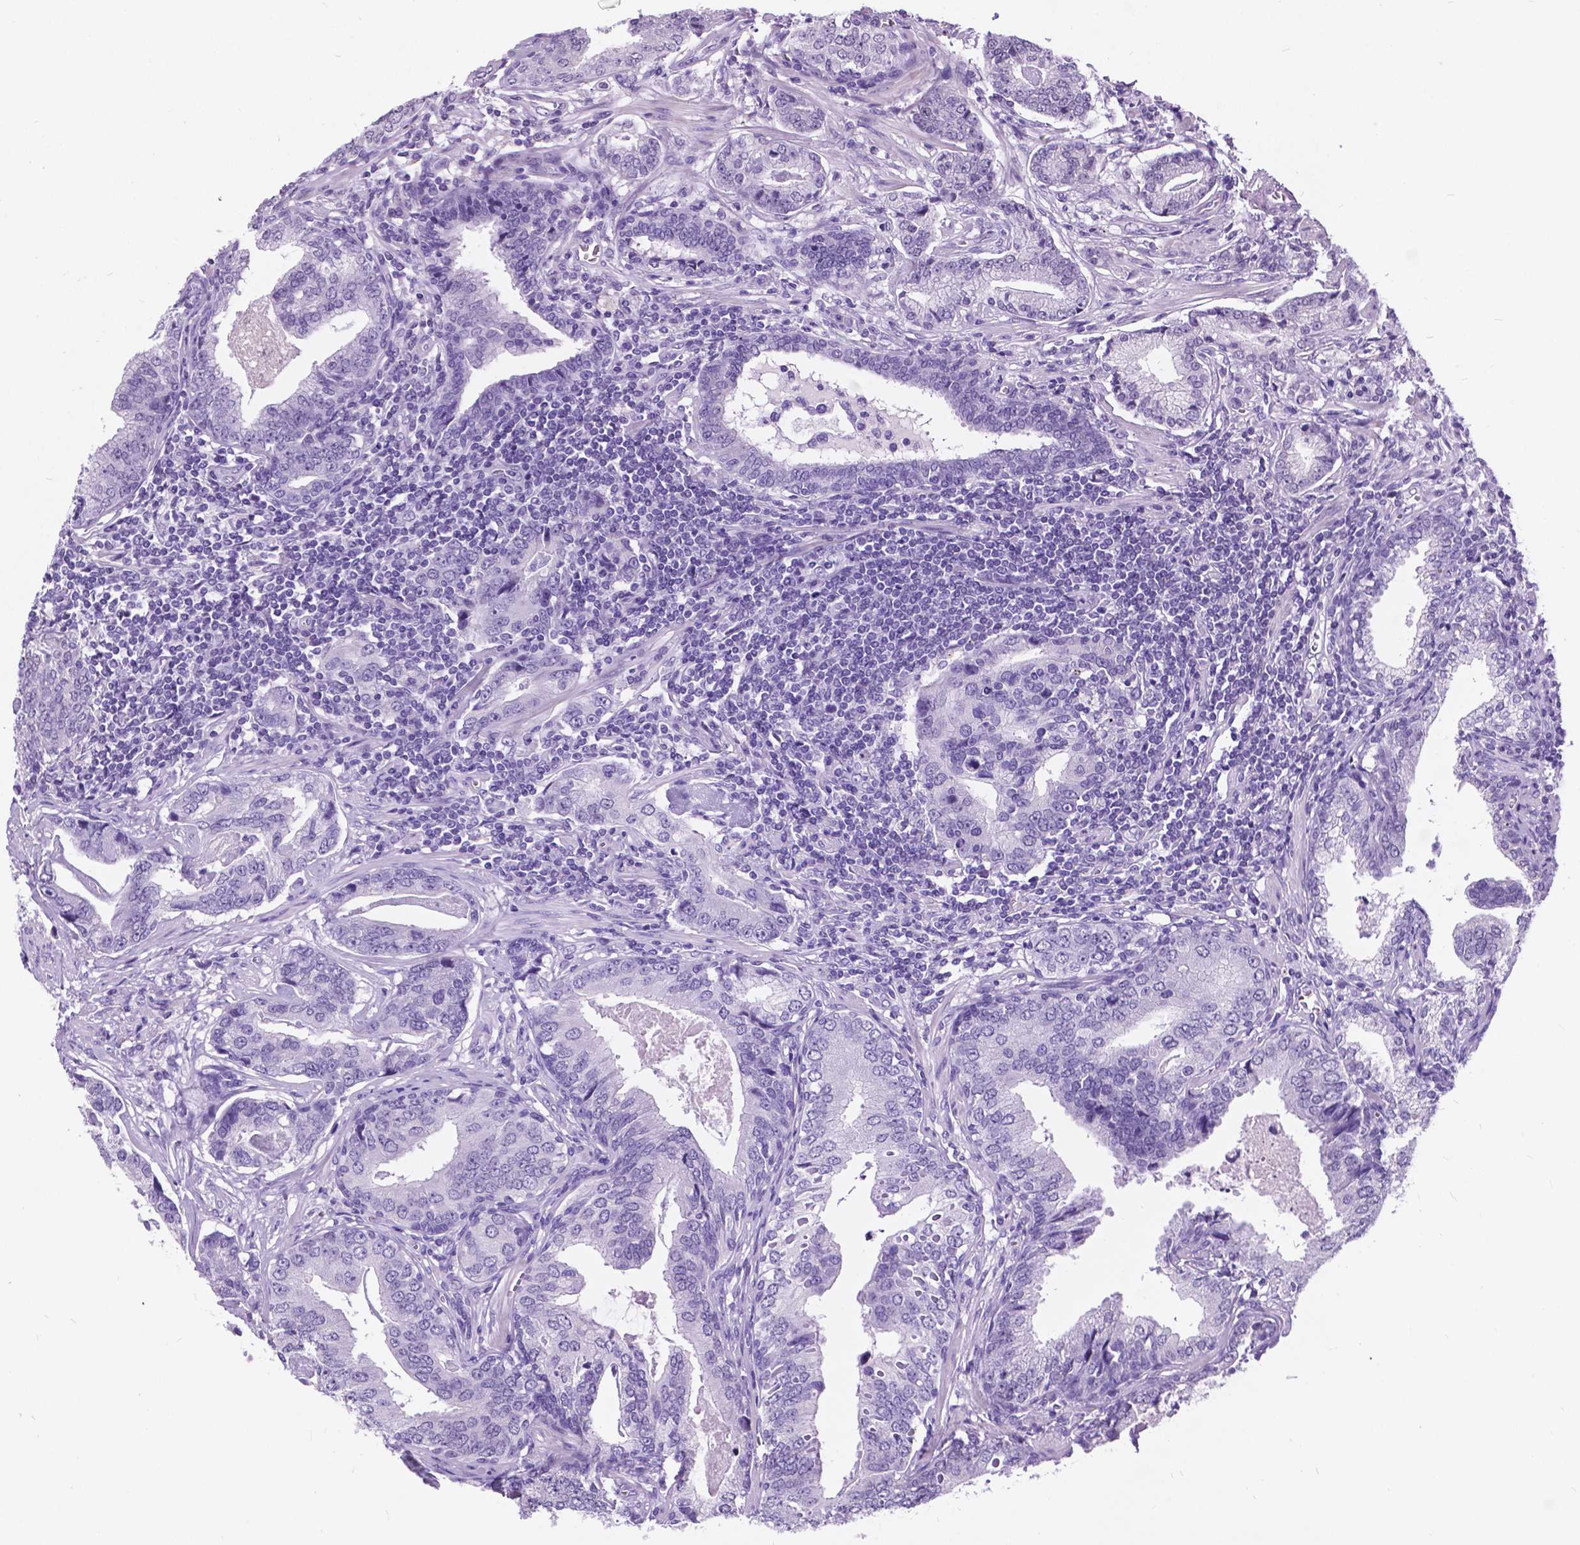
{"staining": {"intensity": "negative", "quantity": "none", "location": "none"}, "tissue": "prostate cancer", "cell_type": "Tumor cells", "image_type": "cancer", "snomed": [{"axis": "morphology", "description": "Adenocarcinoma, NOS"}, {"axis": "topography", "description": "Prostate"}], "caption": "A high-resolution histopathology image shows immunohistochemistry staining of prostate adenocarcinoma, which exhibits no significant expression in tumor cells. Brightfield microscopy of IHC stained with DAB (brown) and hematoxylin (blue), captured at high magnification.", "gene": "DPF3", "patient": {"sex": "male", "age": 64}}